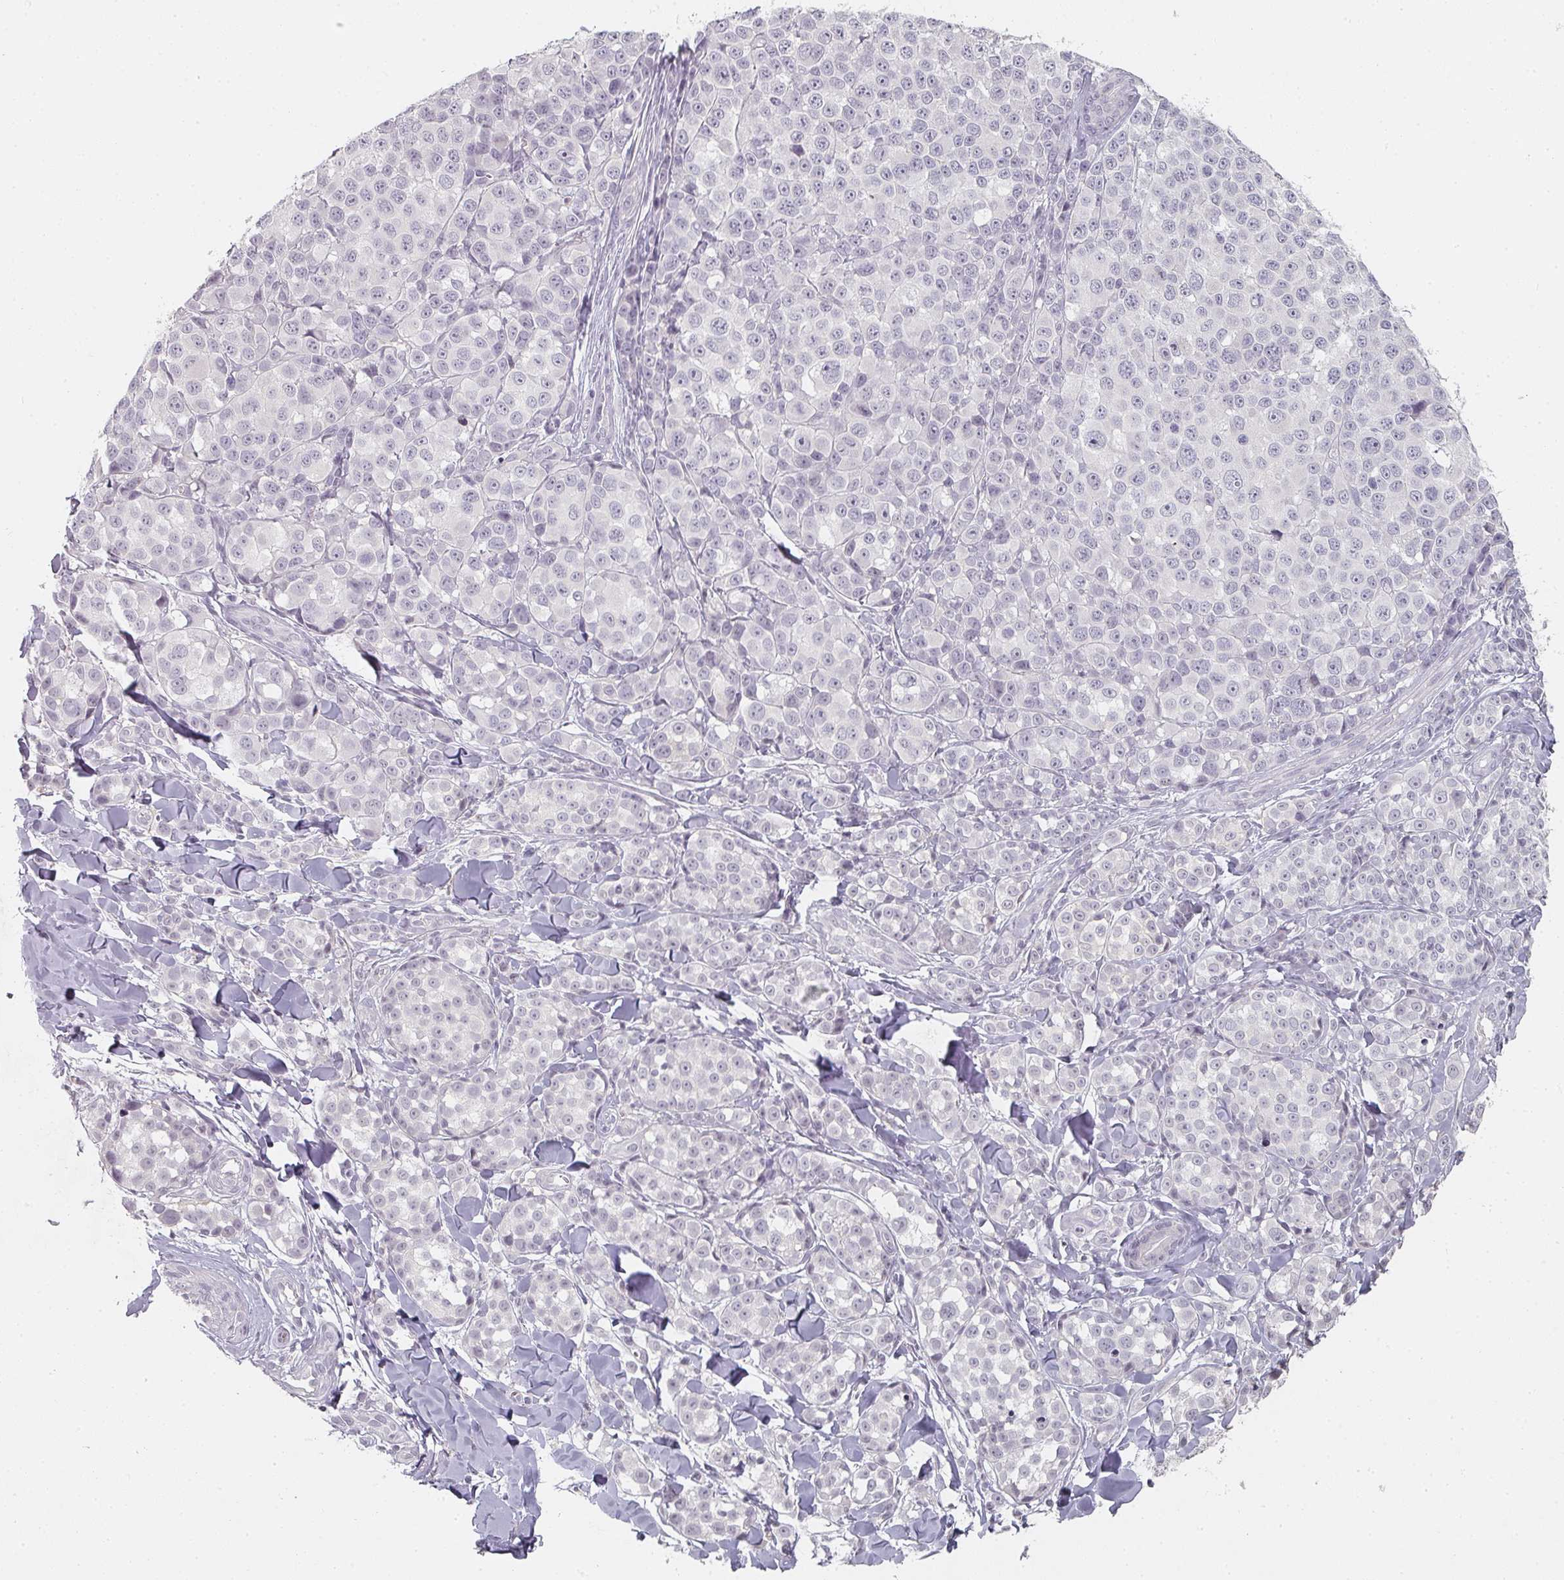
{"staining": {"intensity": "negative", "quantity": "none", "location": "none"}, "tissue": "melanoma", "cell_type": "Tumor cells", "image_type": "cancer", "snomed": [{"axis": "morphology", "description": "Malignant melanoma, NOS"}, {"axis": "topography", "description": "Skin"}], "caption": "Tumor cells are negative for brown protein staining in melanoma. The staining was performed using DAB to visualize the protein expression in brown, while the nuclei were stained in blue with hematoxylin (Magnification: 20x).", "gene": "SHISA2", "patient": {"sex": "female", "age": 35}}